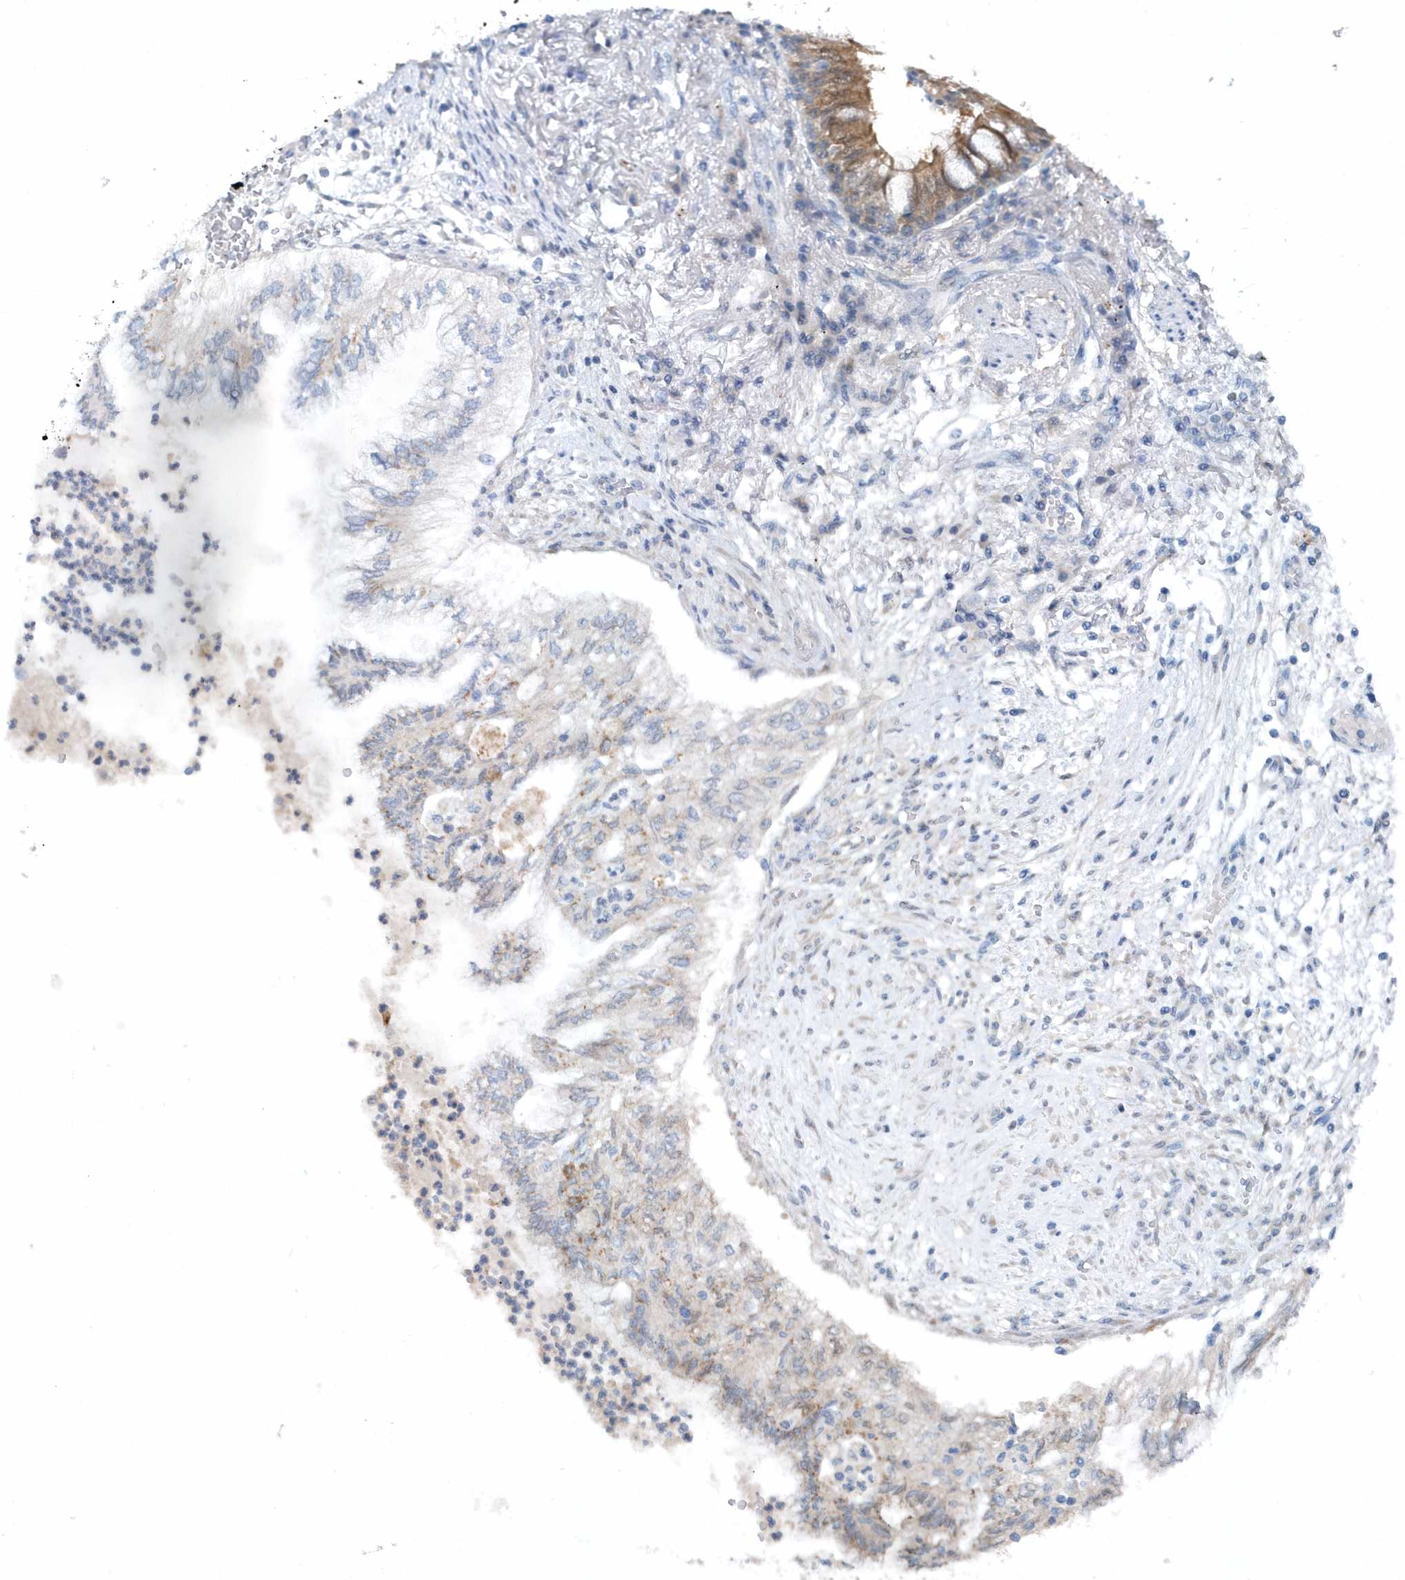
{"staining": {"intensity": "weak", "quantity": "<25%", "location": "cytoplasmic/membranous"}, "tissue": "lung cancer", "cell_type": "Tumor cells", "image_type": "cancer", "snomed": [{"axis": "morphology", "description": "Adenocarcinoma, NOS"}, {"axis": "topography", "description": "Lung"}], "caption": "This is an immunohistochemistry histopathology image of adenocarcinoma (lung). There is no positivity in tumor cells.", "gene": "PFN2", "patient": {"sex": "female", "age": 70}}